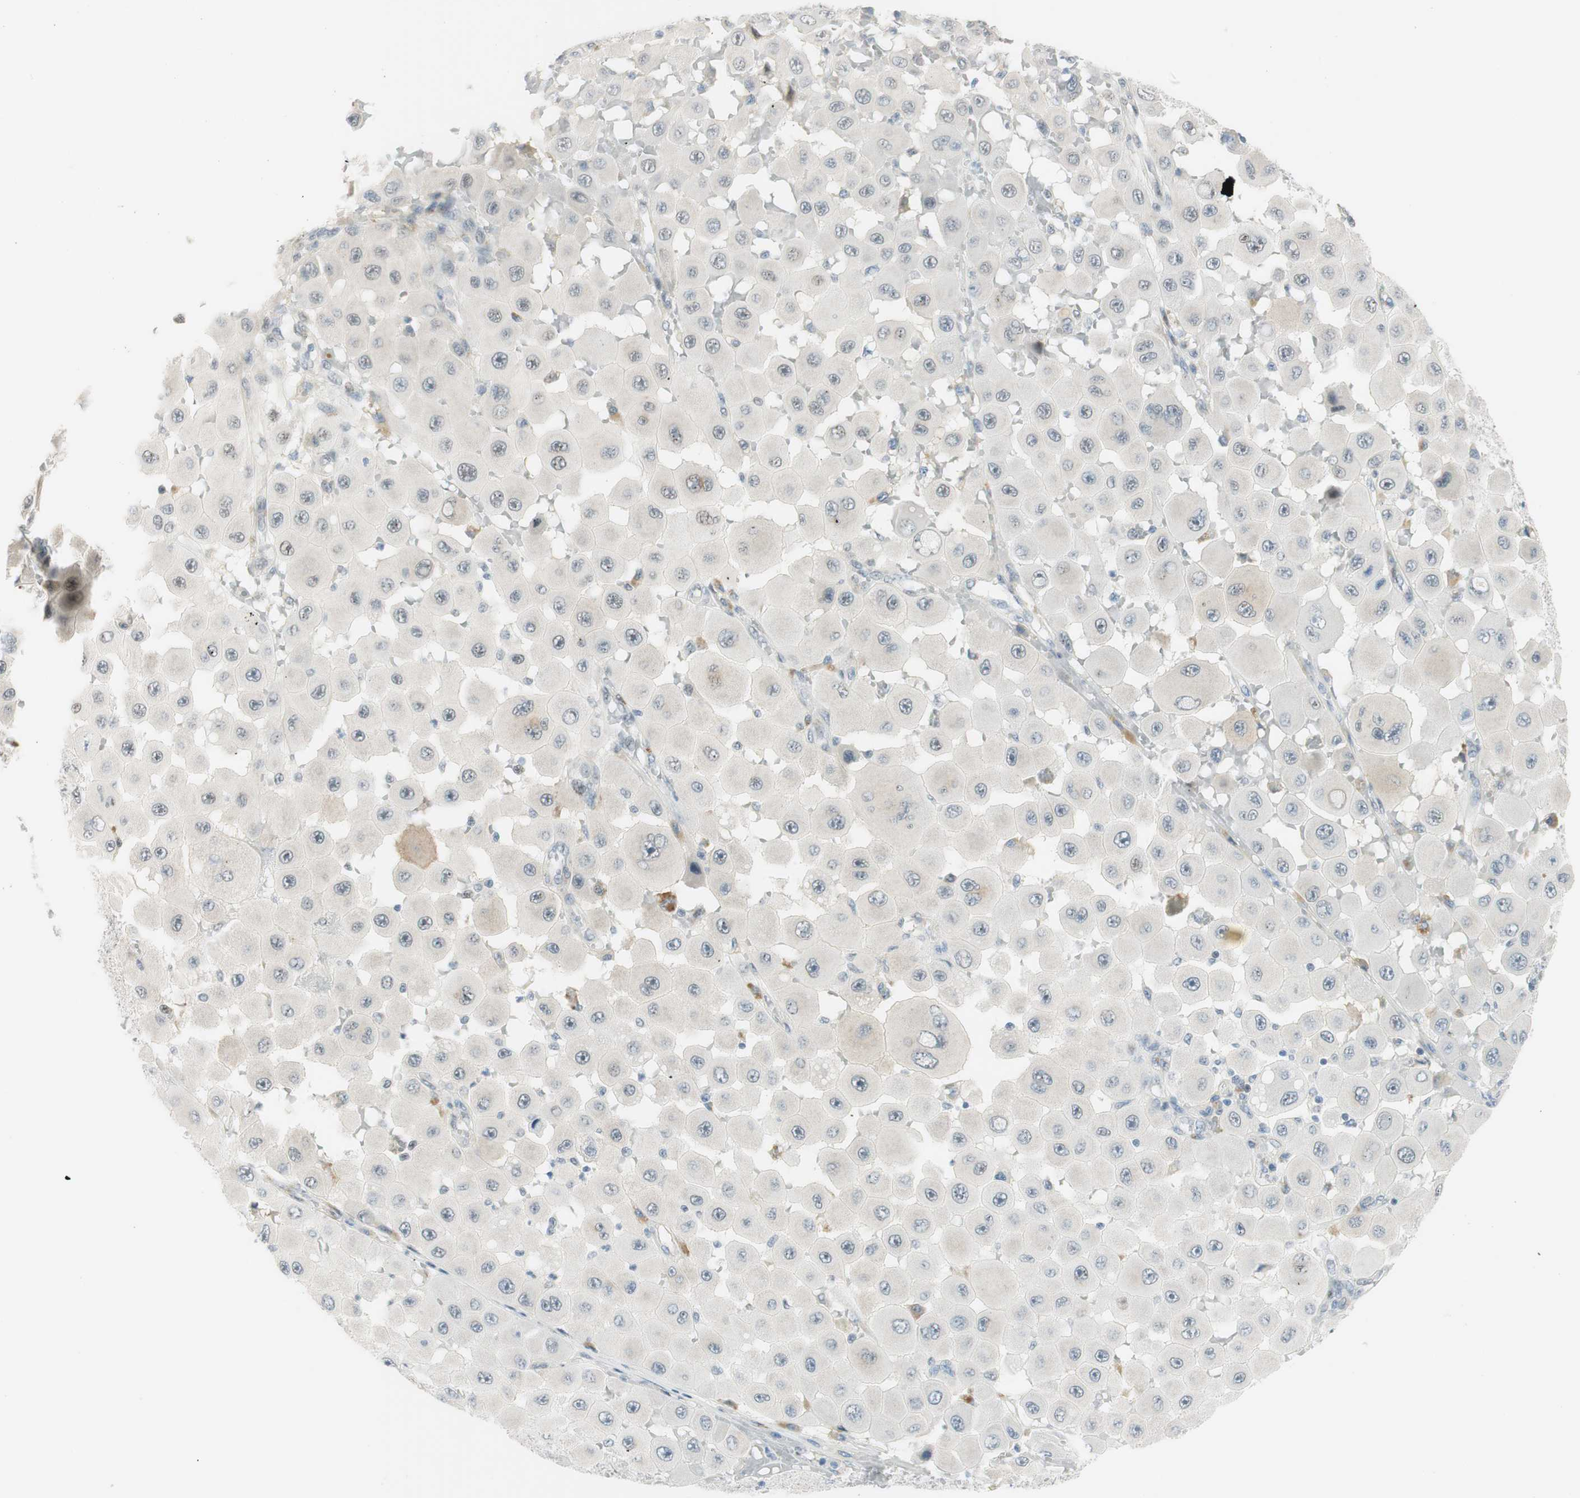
{"staining": {"intensity": "weak", "quantity": "<25%", "location": "nuclear"}, "tissue": "melanoma", "cell_type": "Tumor cells", "image_type": "cancer", "snomed": [{"axis": "morphology", "description": "Malignant melanoma, NOS"}, {"axis": "topography", "description": "Skin"}], "caption": "High magnification brightfield microscopy of malignant melanoma stained with DAB (3,3'-diaminobenzidine) (brown) and counterstained with hematoxylin (blue): tumor cells show no significant positivity.", "gene": "B4GALNT1", "patient": {"sex": "female", "age": 81}}